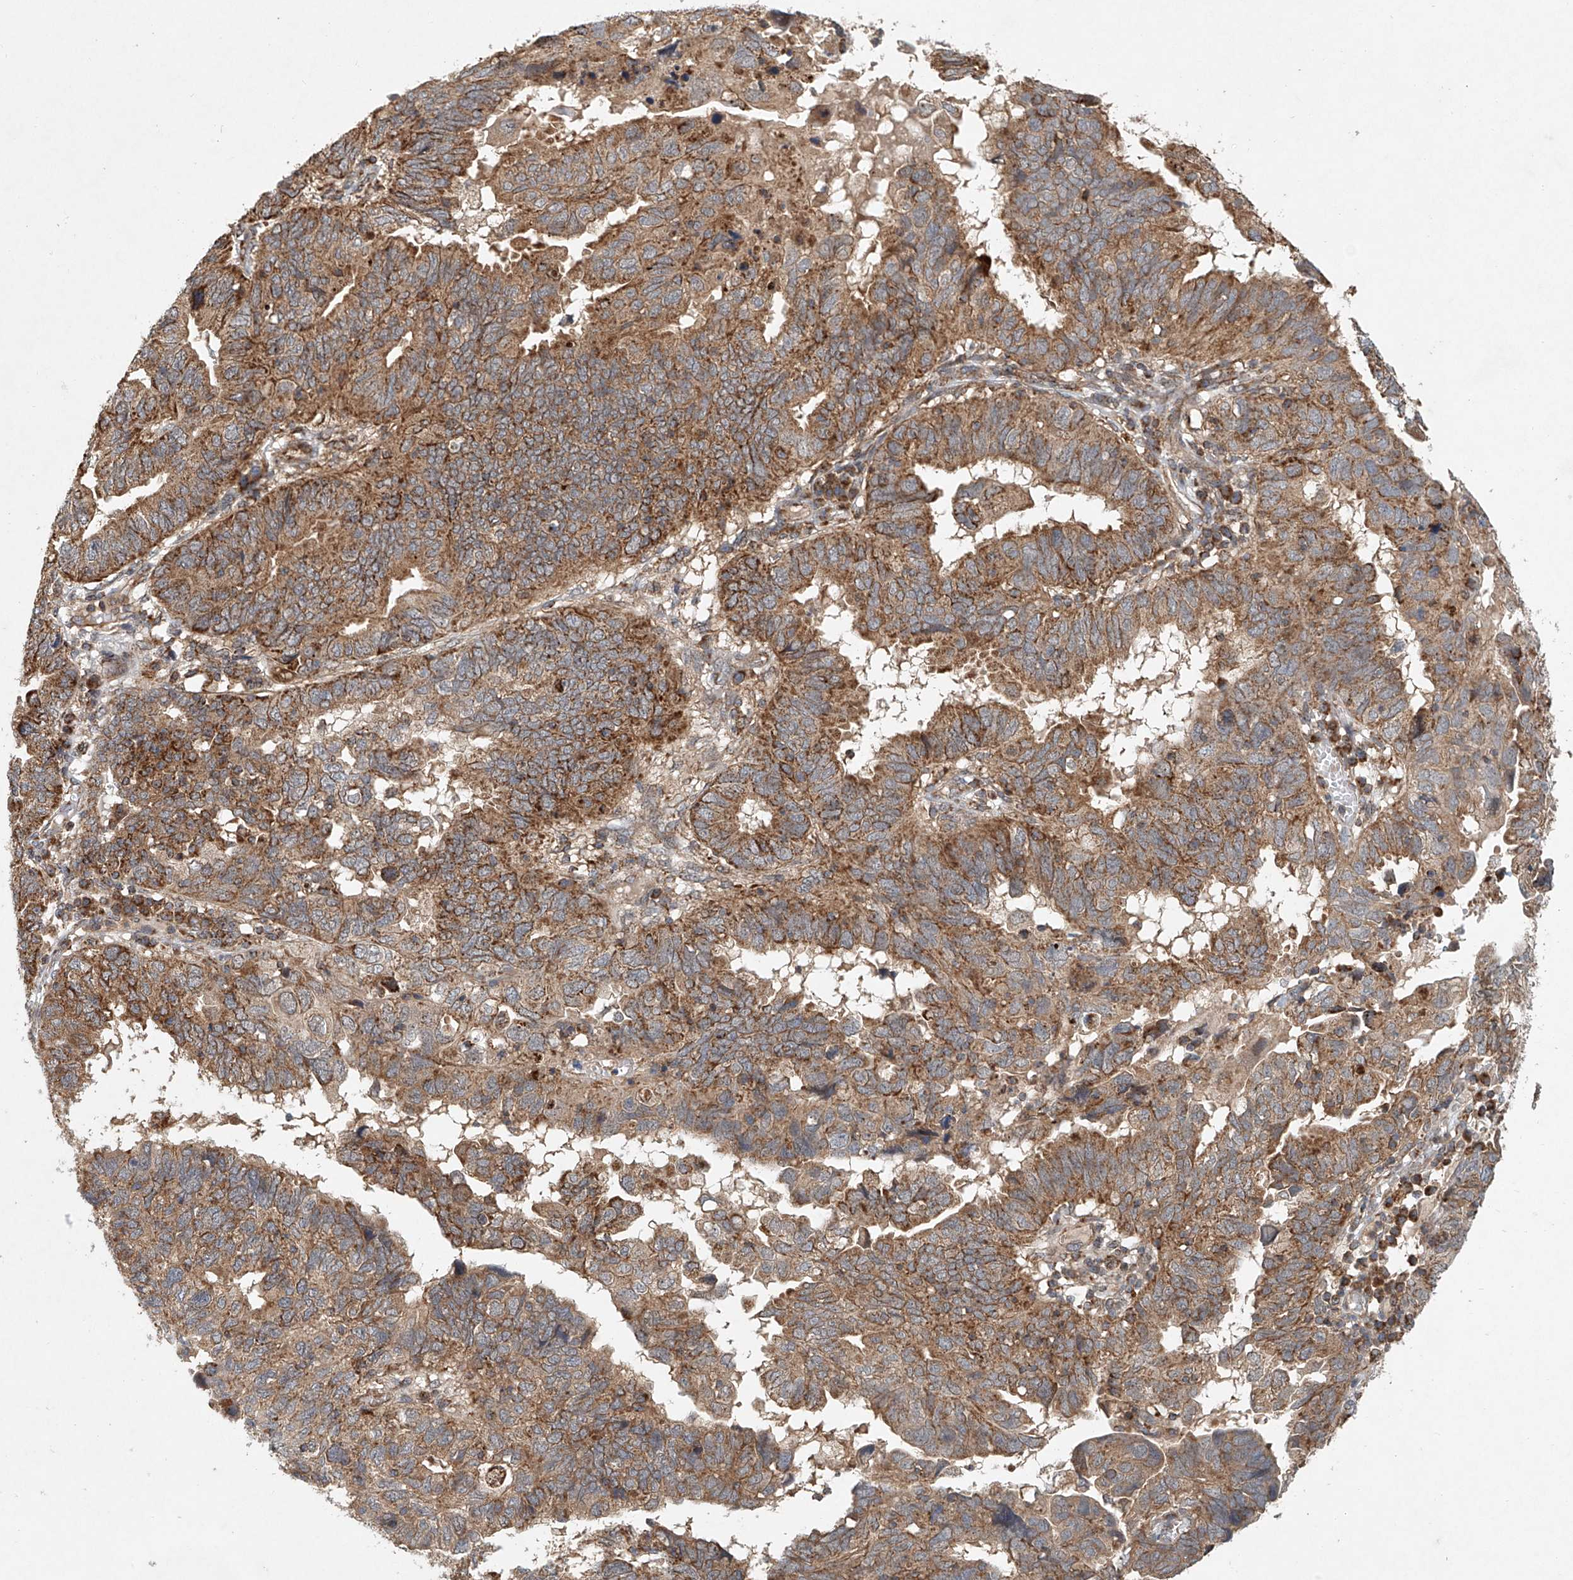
{"staining": {"intensity": "moderate", "quantity": ">75%", "location": "cytoplasmic/membranous"}, "tissue": "endometrial cancer", "cell_type": "Tumor cells", "image_type": "cancer", "snomed": [{"axis": "morphology", "description": "Adenocarcinoma, NOS"}, {"axis": "topography", "description": "Uterus"}], "caption": "An immunohistochemistry (IHC) photomicrograph of tumor tissue is shown. Protein staining in brown shows moderate cytoplasmic/membranous positivity in endometrial cancer within tumor cells.", "gene": "DCAF11", "patient": {"sex": "female", "age": 77}}